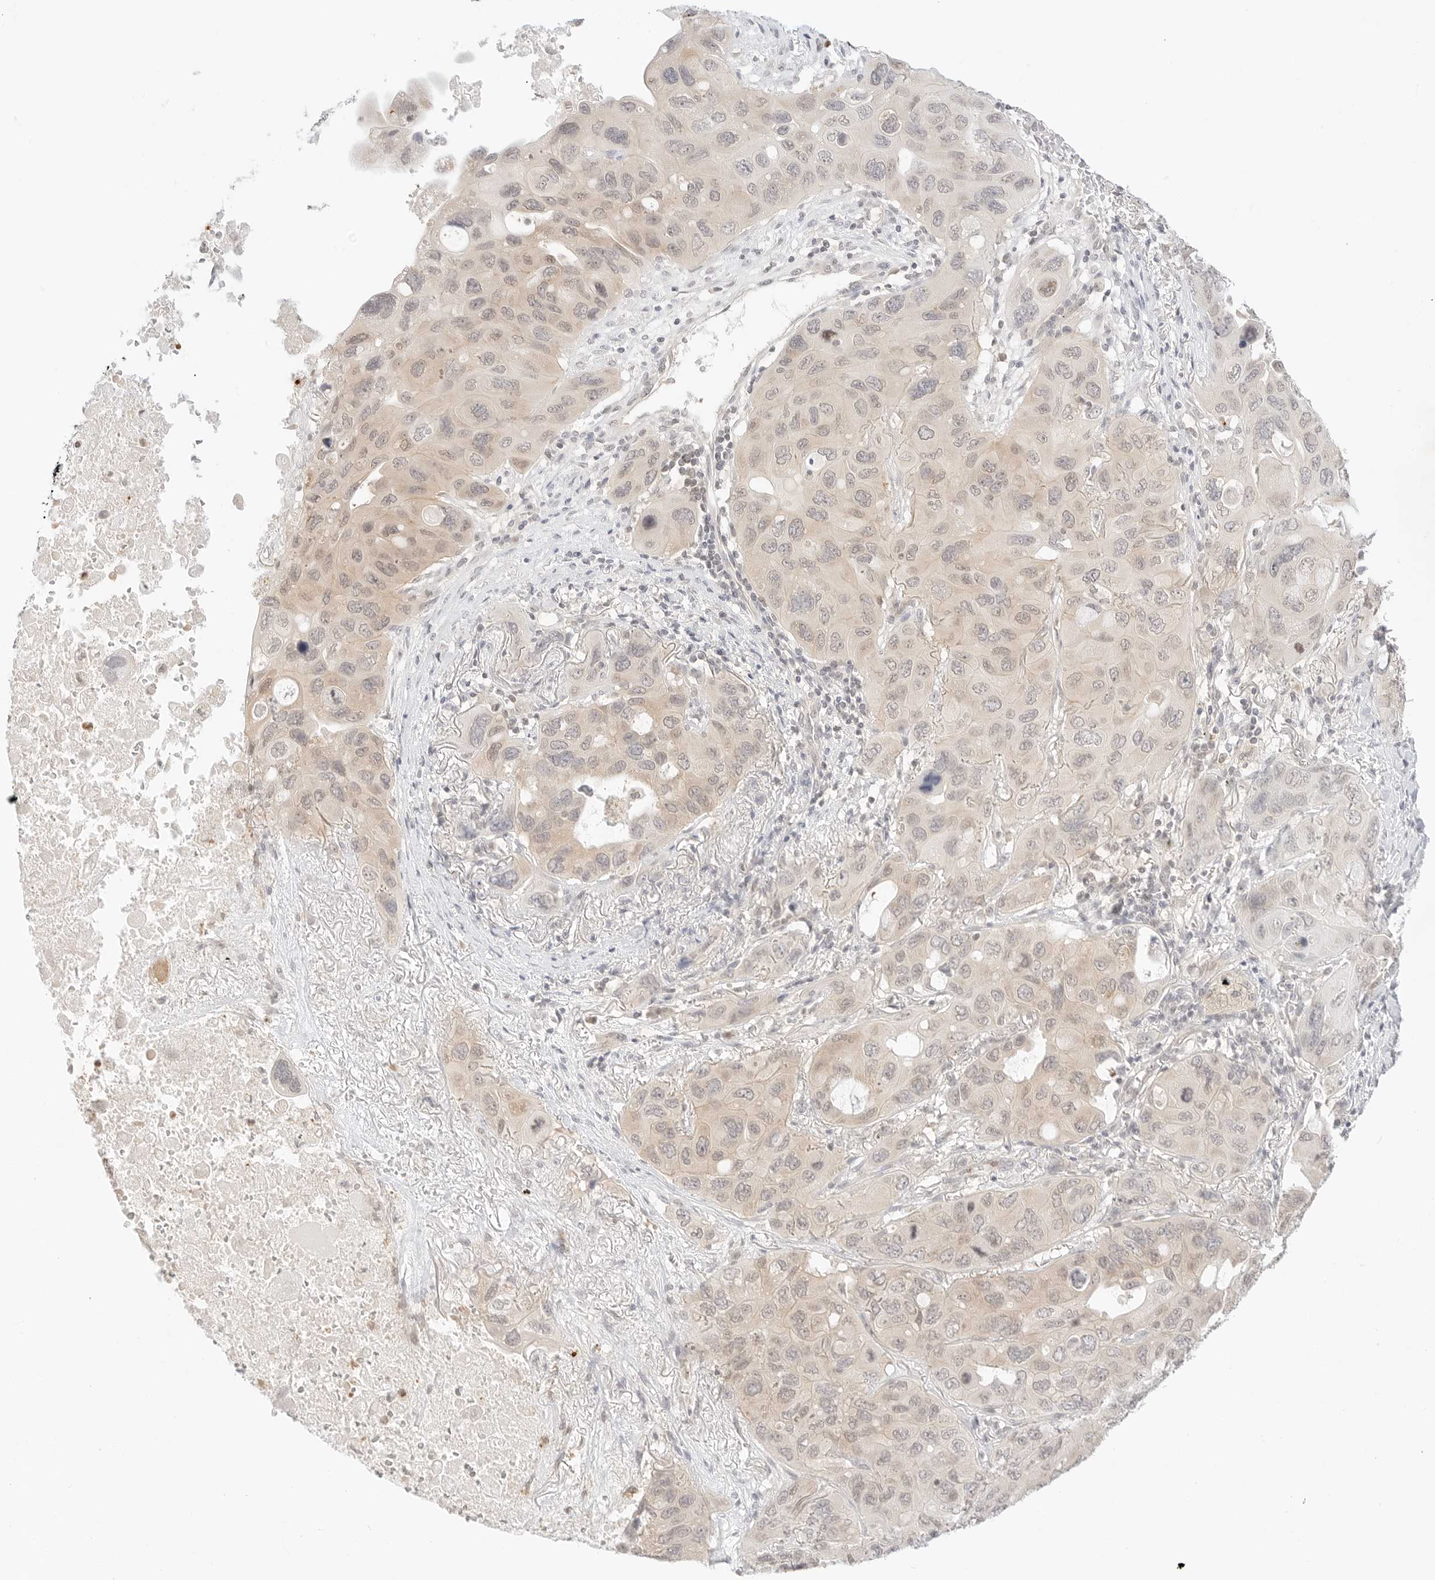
{"staining": {"intensity": "weak", "quantity": ">75%", "location": "cytoplasmic/membranous"}, "tissue": "lung cancer", "cell_type": "Tumor cells", "image_type": "cancer", "snomed": [{"axis": "morphology", "description": "Squamous cell carcinoma, NOS"}, {"axis": "topography", "description": "Lung"}], "caption": "Immunohistochemical staining of human lung cancer (squamous cell carcinoma) demonstrates low levels of weak cytoplasmic/membranous protein expression in about >75% of tumor cells. The staining is performed using DAB brown chromogen to label protein expression. The nuclei are counter-stained blue using hematoxylin.", "gene": "GNAS", "patient": {"sex": "female", "age": 73}}